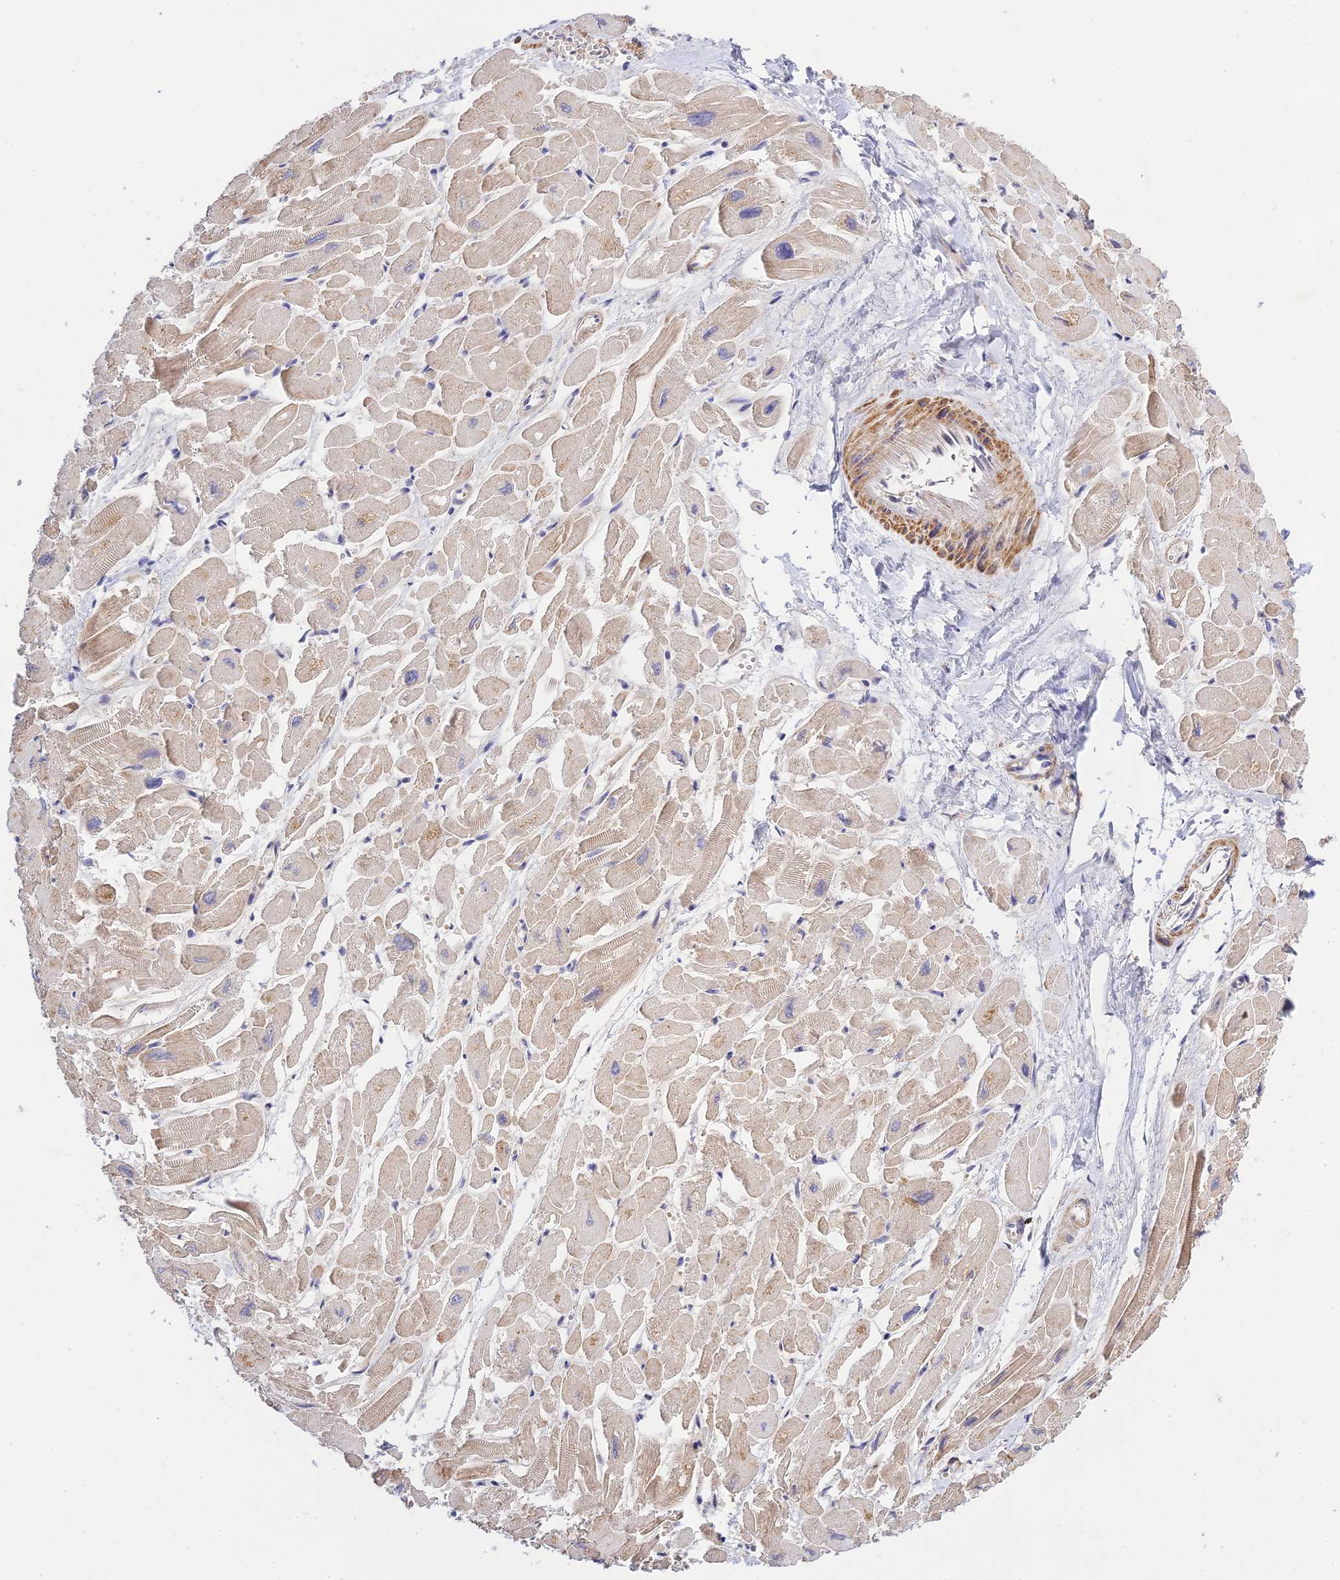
{"staining": {"intensity": "moderate", "quantity": "25%-75%", "location": "cytoplasmic/membranous"}, "tissue": "heart muscle", "cell_type": "Cardiomyocytes", "image_type": "normal", "snomed": [{"axis": "morphology", "description": "Normal tissue, NOS"}, {"axis": "topography", "description": "Heart"}], "caption": "Heart muscle stained with DAB IHC reveals medium levels of moderate cytoplasmic/membranous staining in approximately 25%-75% of cardiomyocytes. The staining is performed using DAB (3,3'-diaminobenzidine) brown chromogen to label protein expression. The nuclei are counter-stained blue using hematoxylin.", "gene": "CWH43", "patient": {"sex": "male", "age": 54}}